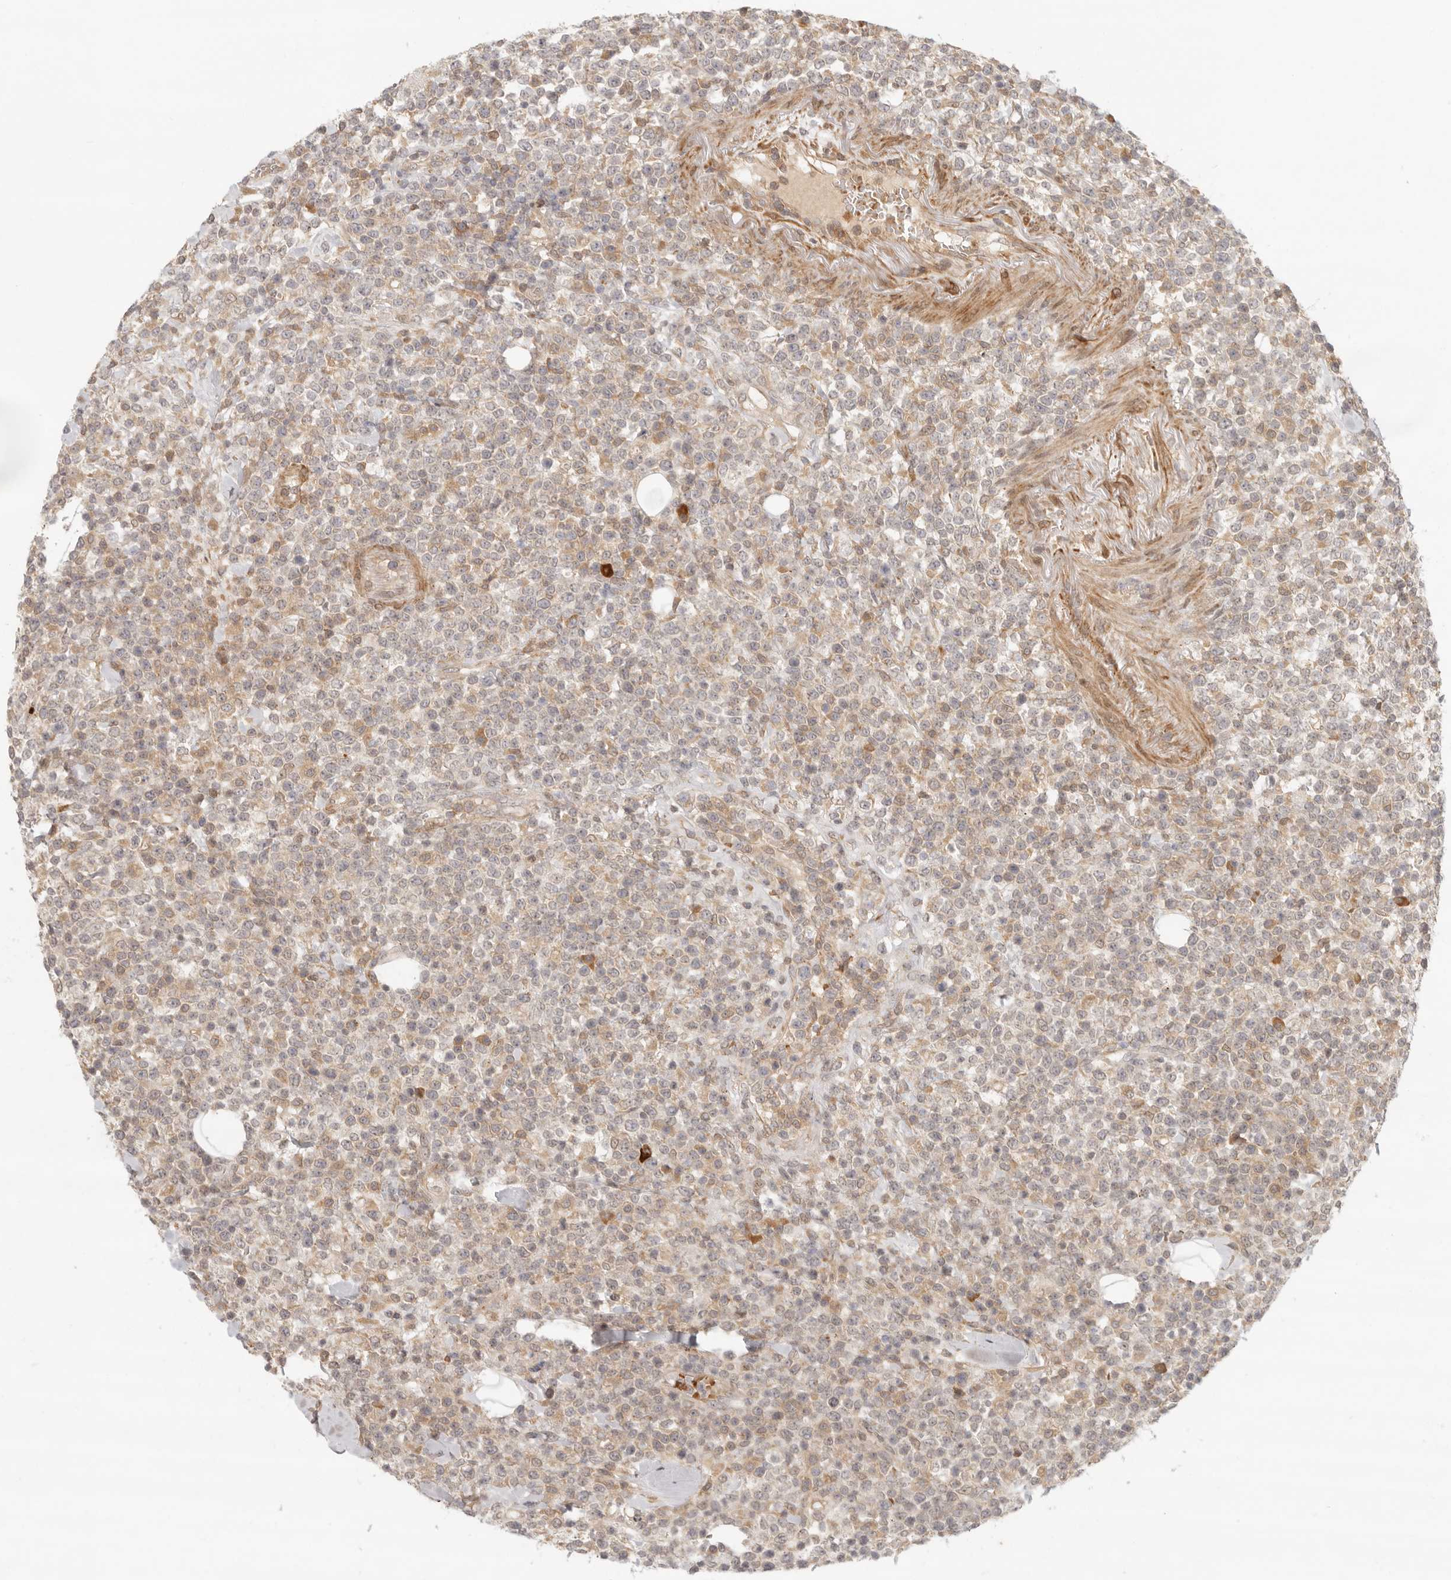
{"staining": {"intensity": "weak", "quantity": "25%-75%", "location": "cytoplasmic/membranous"}, "tissue": "lymphoma", "cell_type": "Tumor cells", "image_type": "cancer", "snomed": [{"axis": "morphology", "description": "Malignant lymphoma, non-Hodgkin's type, High grade"}, {"axis": "topography", "description": "Colon"}], "caption": "The photomicrograph displays staining of lymphoma, revealing weak cytoplasmic/membranous protein positivity (brown color) within tumor cells.", "gene": "AHDC1", "patient": {"sex": "female", "age": 53}}